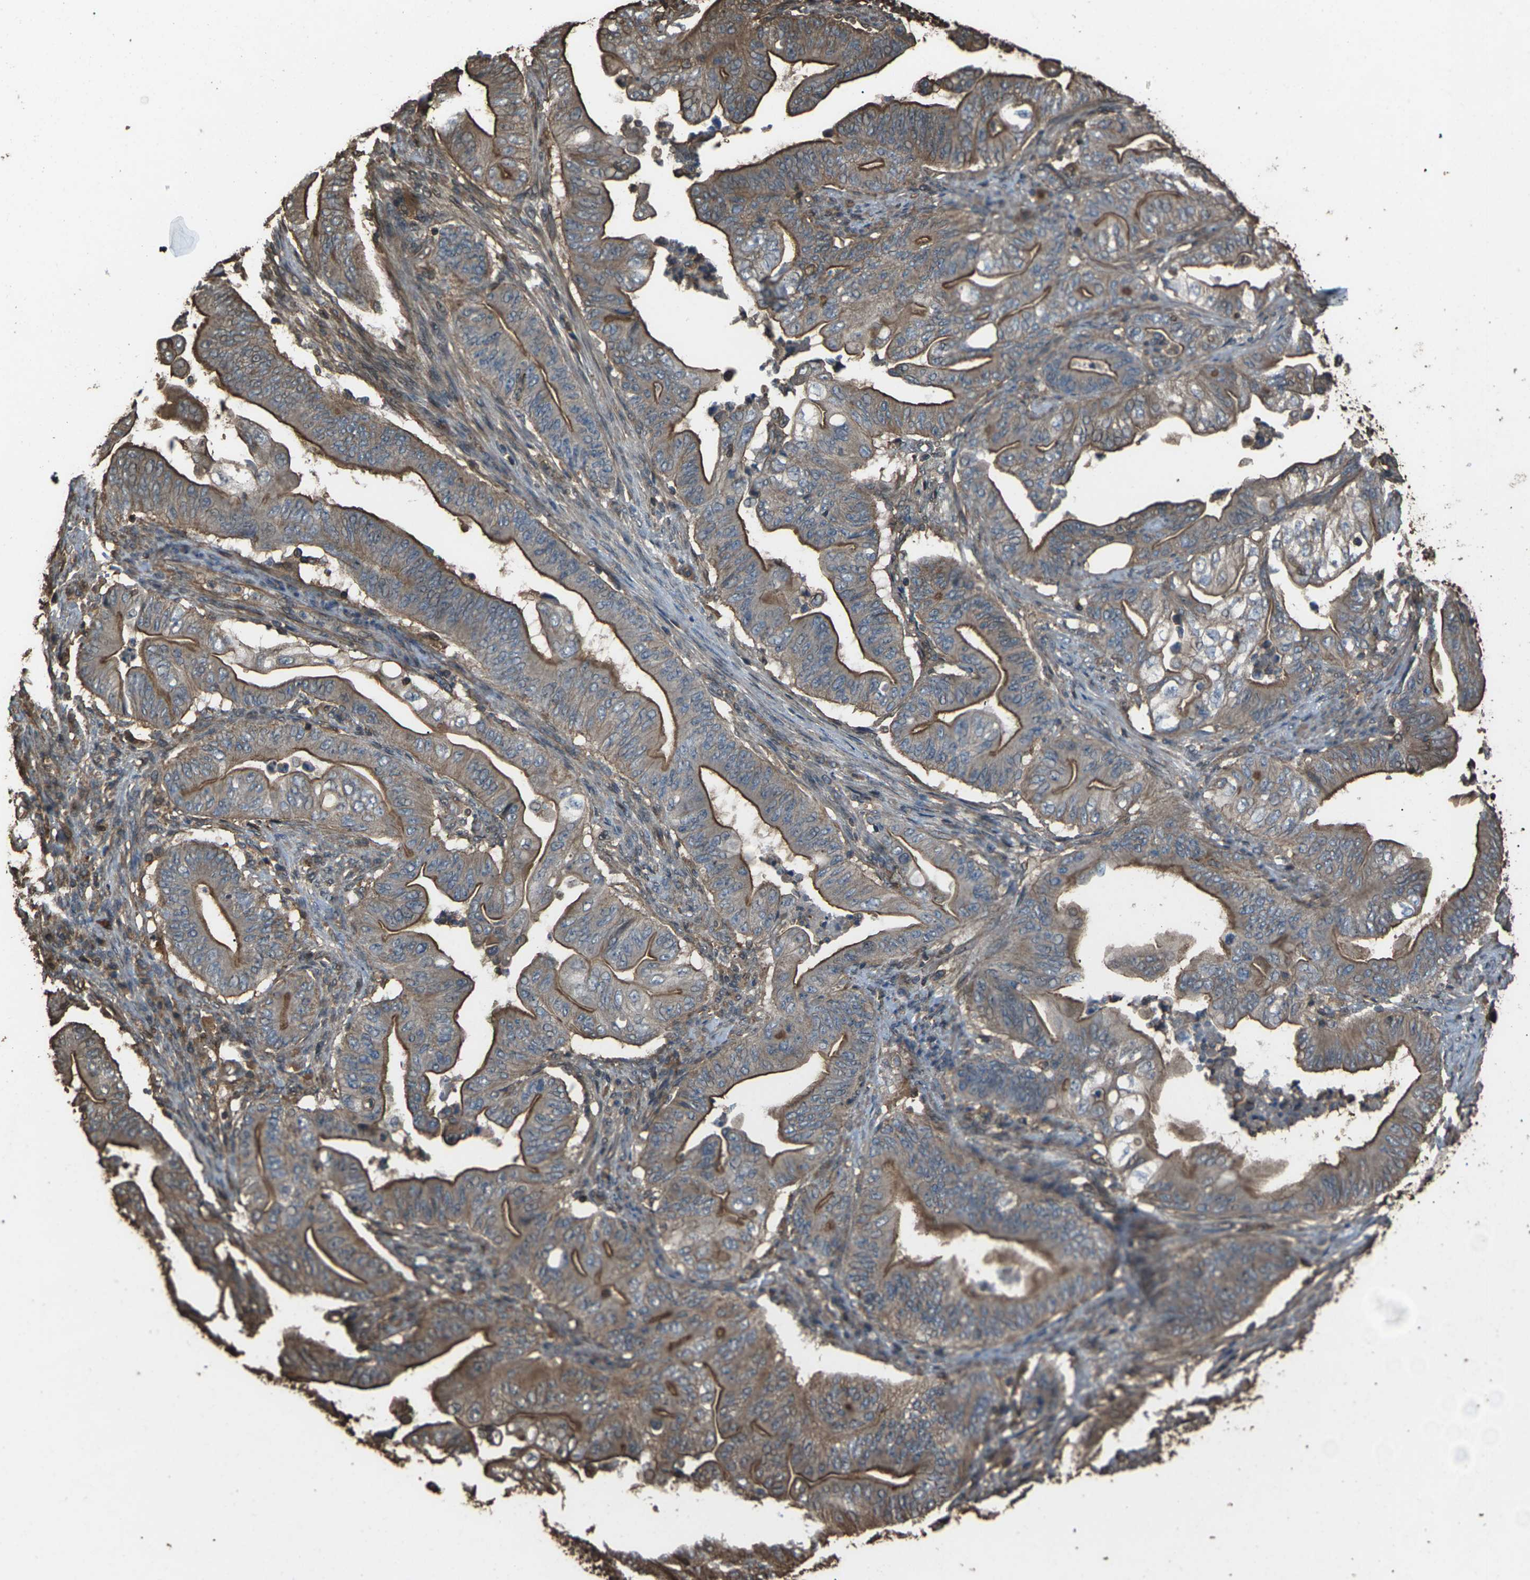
{"staining": {"intensity": "moderate", "quantity": ">75%", "location": "cytoplasmic/membranous"}, "tissue": "stomach cancer", "cell_type": "Tumor cells", "image_type": "cancer", "snomed": [{"axis": "morphology", "description": "Adenocarcinoma, NOS"}, {"axis": "topography", "description": "Stomach"}], "caption": "Protein expression analysis of stomach cancer displays moderate cytoplasmic/membranous positivity in approximately >75% of tumor cells.", "gene": "DHPS", "patient": {"sex": "female", "age": 73}}